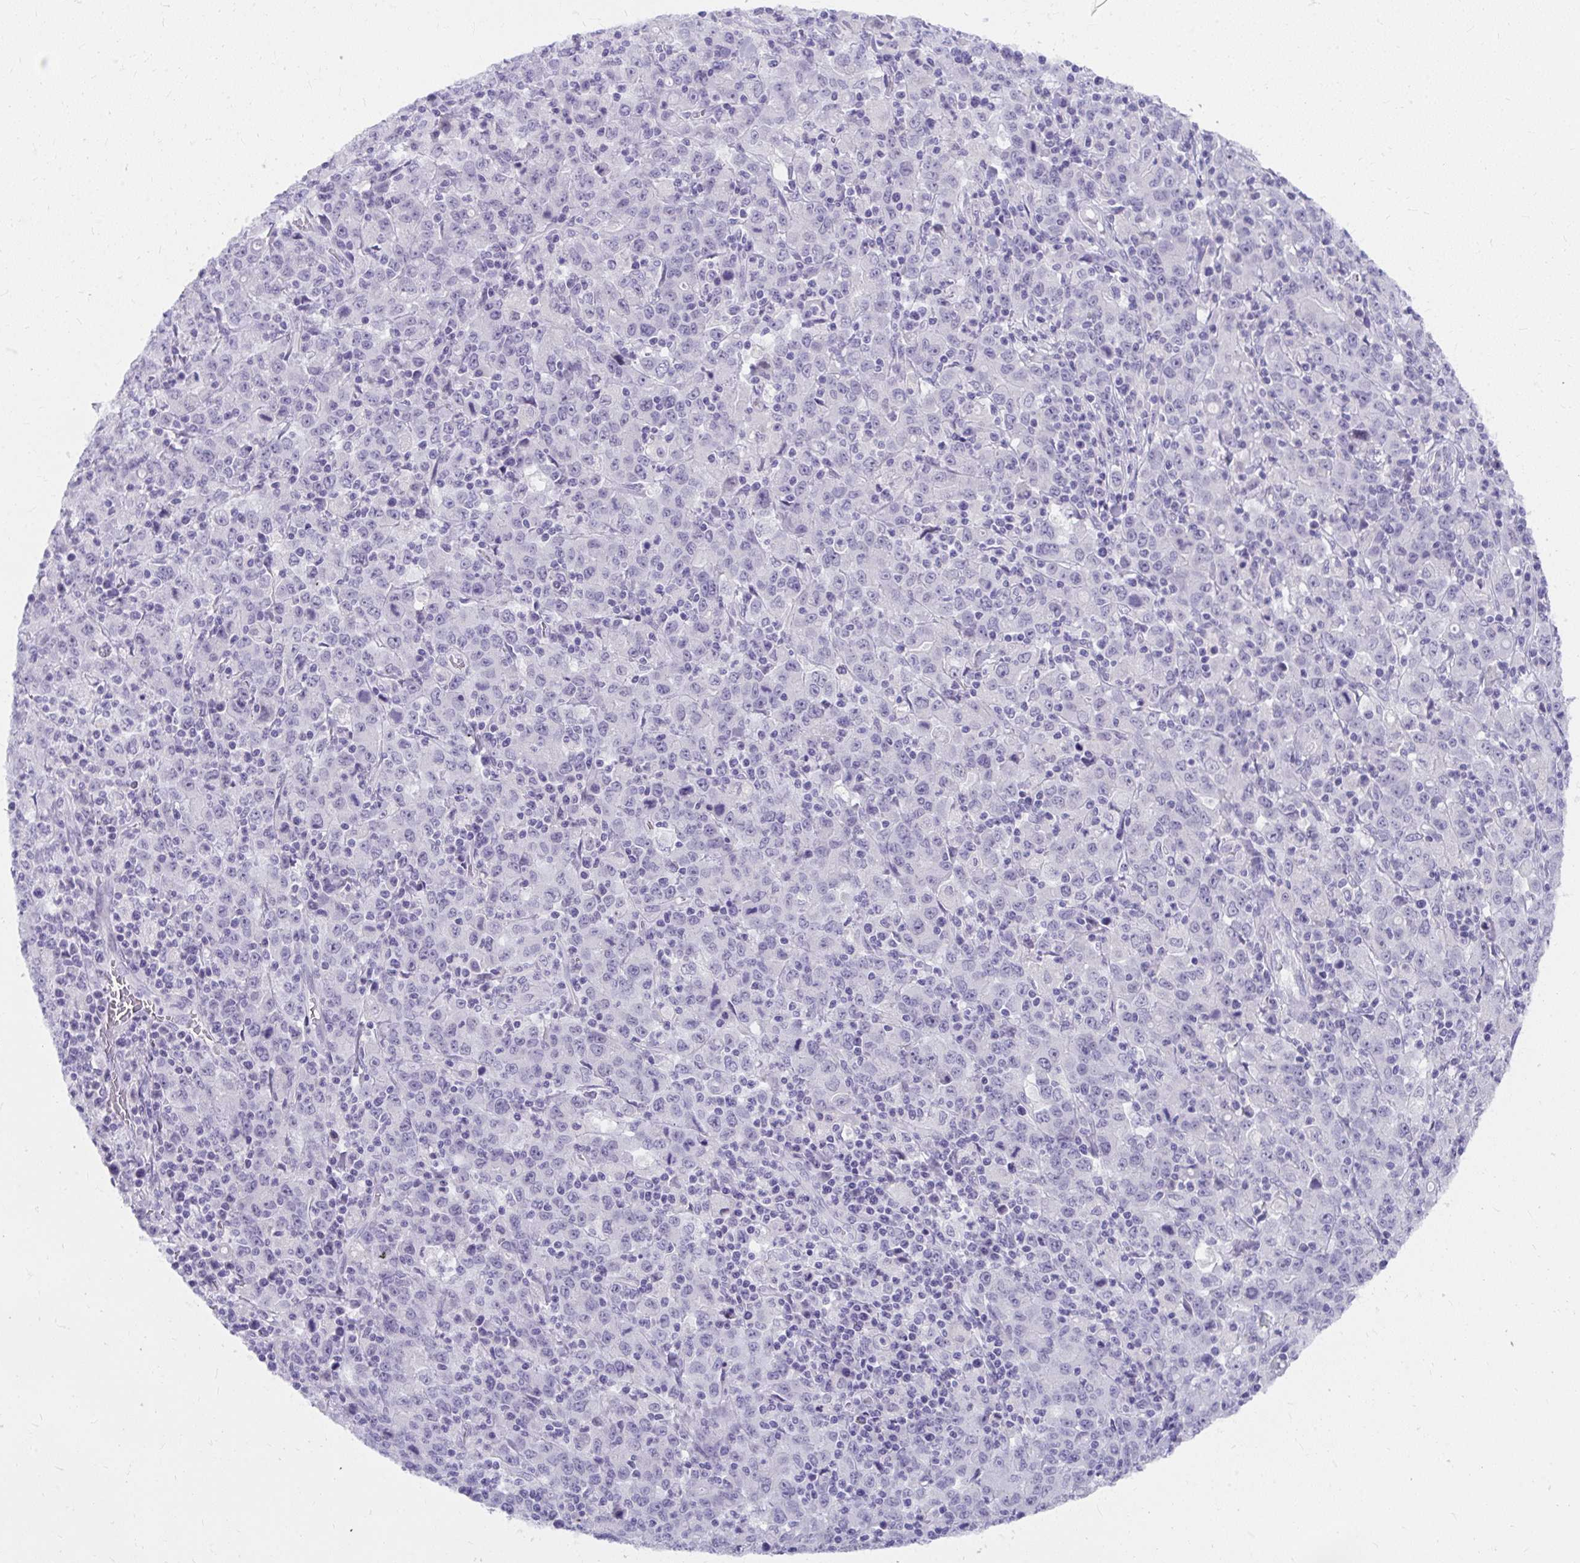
{"staining": {"intensity": "negative", "quantity": "none", "location": "none"}, "tissue": "stomach cancer", "cell_type": "Tumor cells", "image_type": "cancer", "snomed": [{"axis": "morphology", "description": "Adenocarcinoma, NOS"}, {"axis": "topography", "description": "Stomach, upper"}], "caption": "A histopathology image of stomach cancer stained for a protein displays no brown staining in tumor cells. (DAB (3,3'-diaminobenzidine) IHC with hematoxylin counter stain).", "gene": "UGT3A2", "patient": {"sex": "male", "age": 69}}